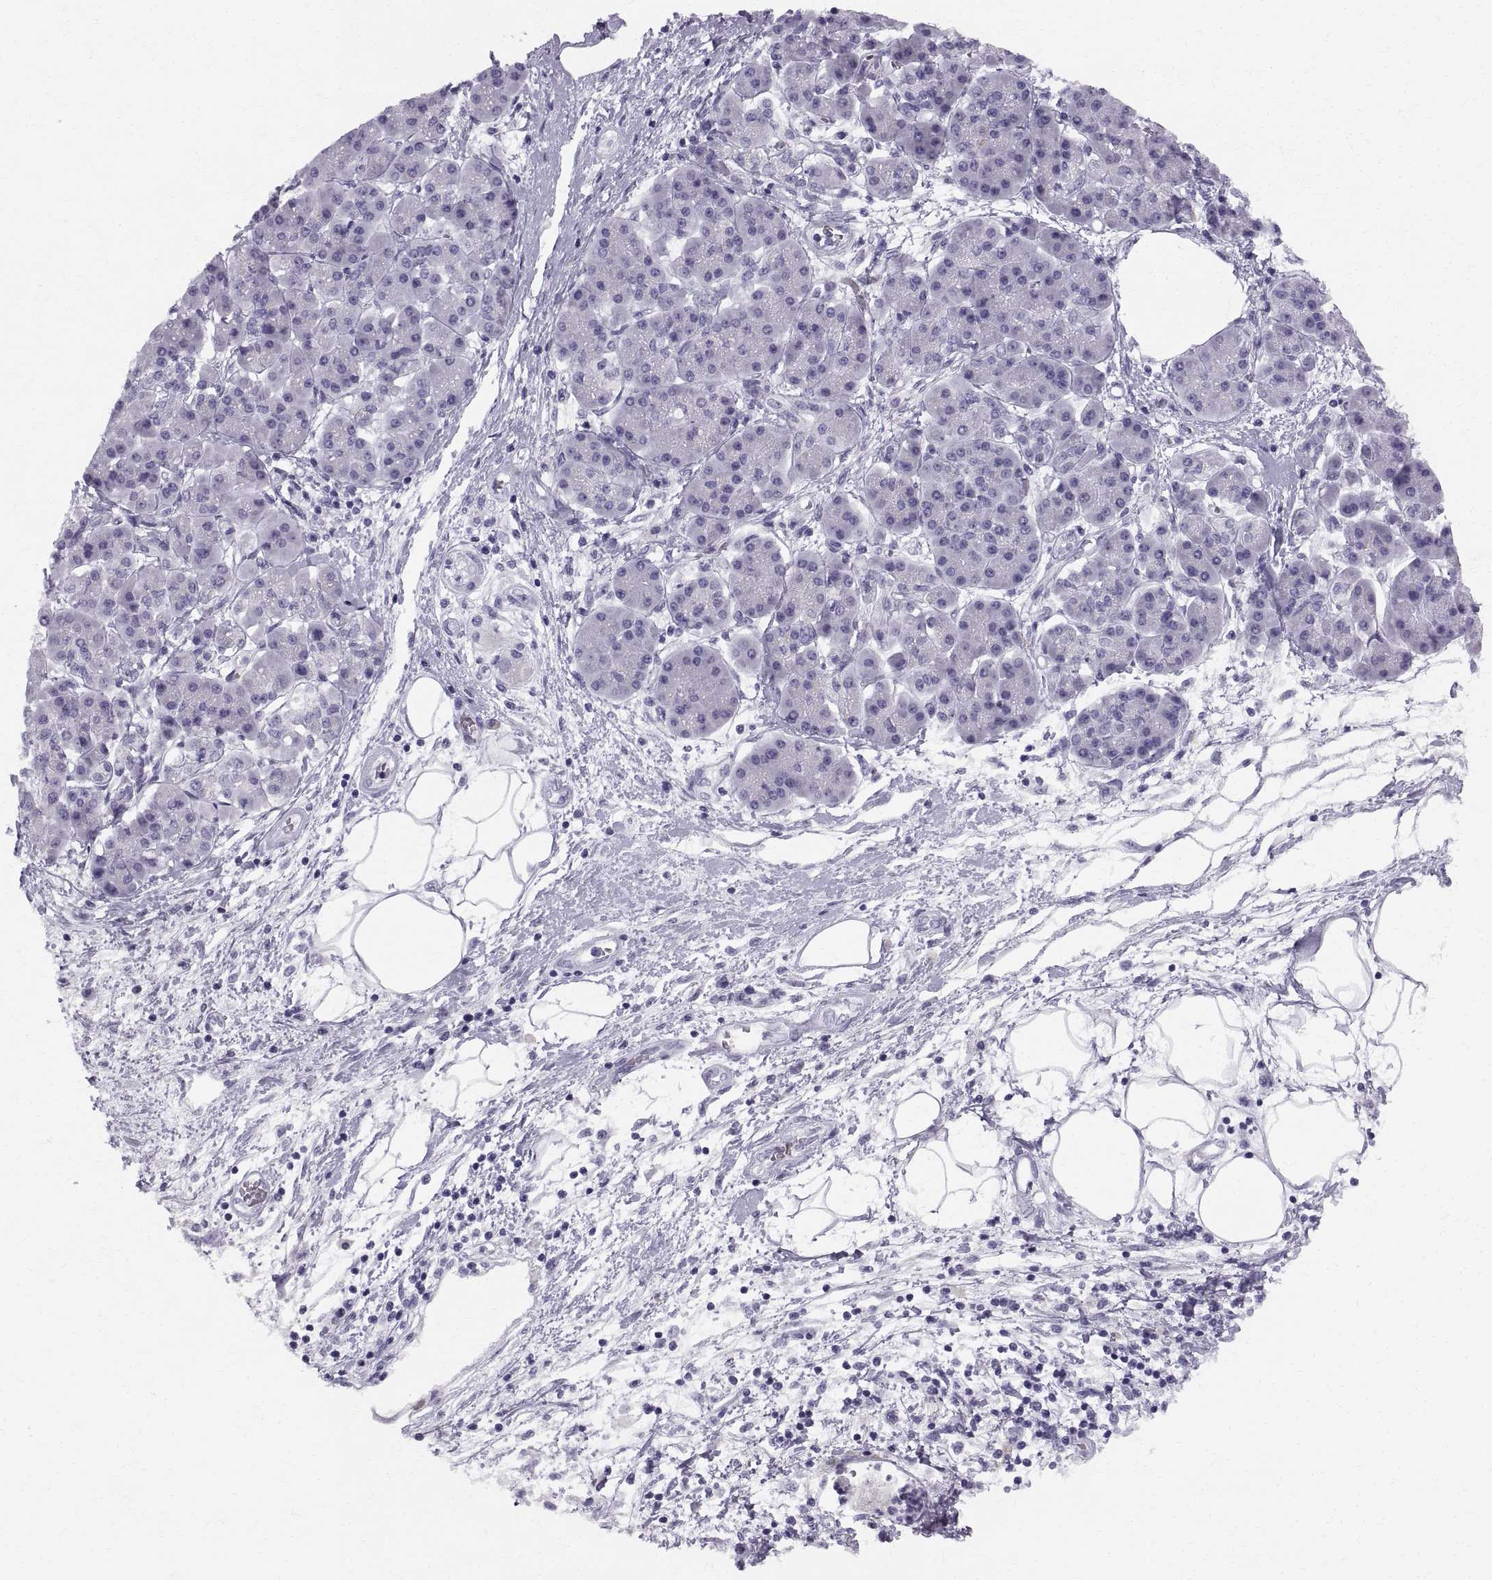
{"staining": {"intensity": "negative", "quantity": "none", "location": "none"}, "tissue": "pancreatic cancer", "cell_type": "Tumor cells", "image_type": "cancer", "snomed": [{"axis": "morphology", "description": "Adenocarcinoma, NOS"}, {"axis": "topography", "description": "Pancreas"}], "caption": "Image shows no significant protein expression in tumor cells of pancreatic cancer.", "gene": "SLC22A6", "patient": {"sex": "female", "age": 73}}